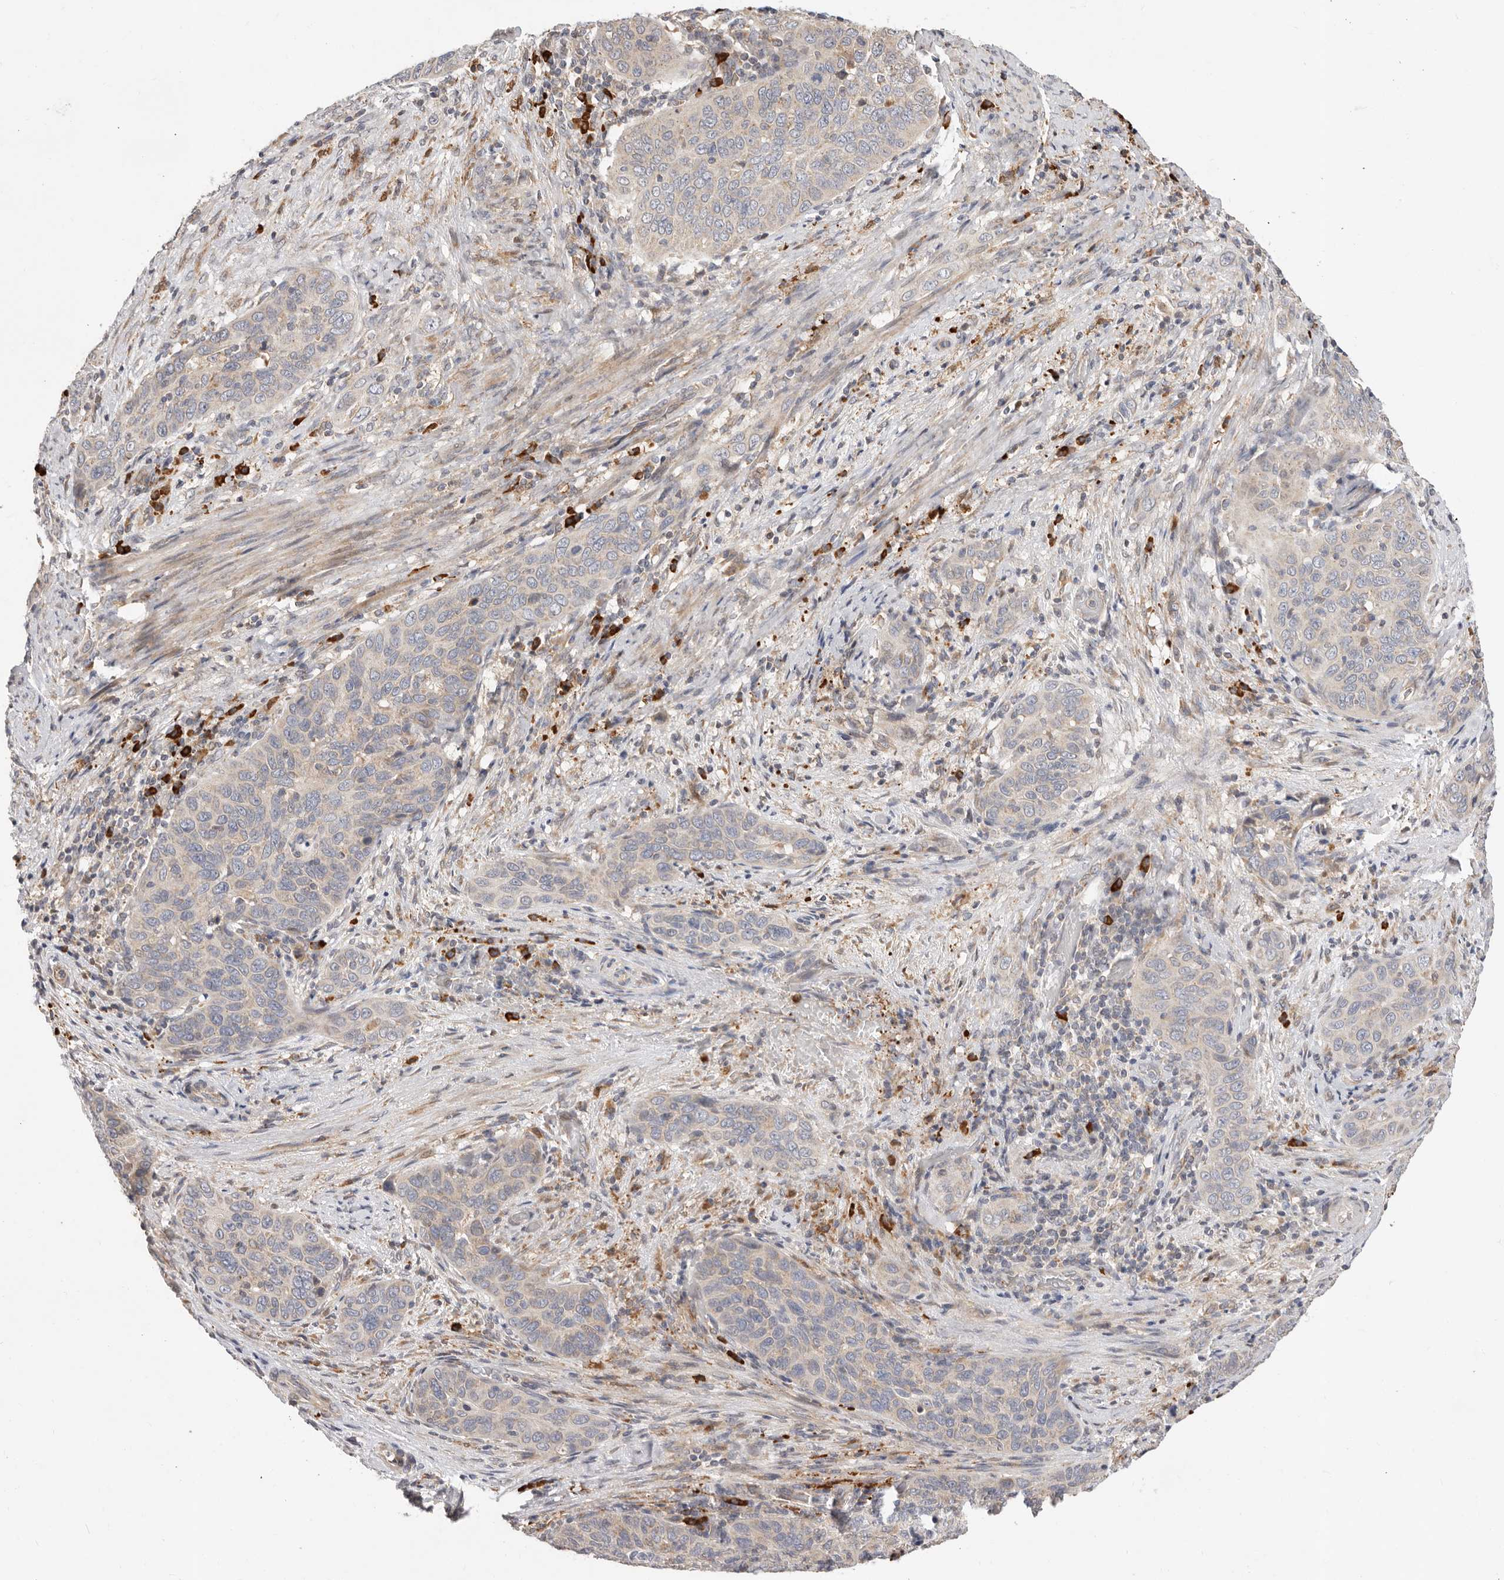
{"staining": {"intensity": "weak", "quantity": "<25%", "location": "cytoplasmic/membranous"}, "tissue": "cervical cancer", "cell_type": "Tumor cells", "image_type": "cancer", "snomed": [{"axis": "morphology", "description": "Squamous cell carcinoma, NOS"}, {"axis": "topography", "description": "Cervix"}], "caption": "Immunohistochemistry of human cervical cancer (squamous cell carcinoma) demonstrates no positivity in tumor cells.", "gene": "USH1C", "patient": {"sex": "female", "age": 60}}